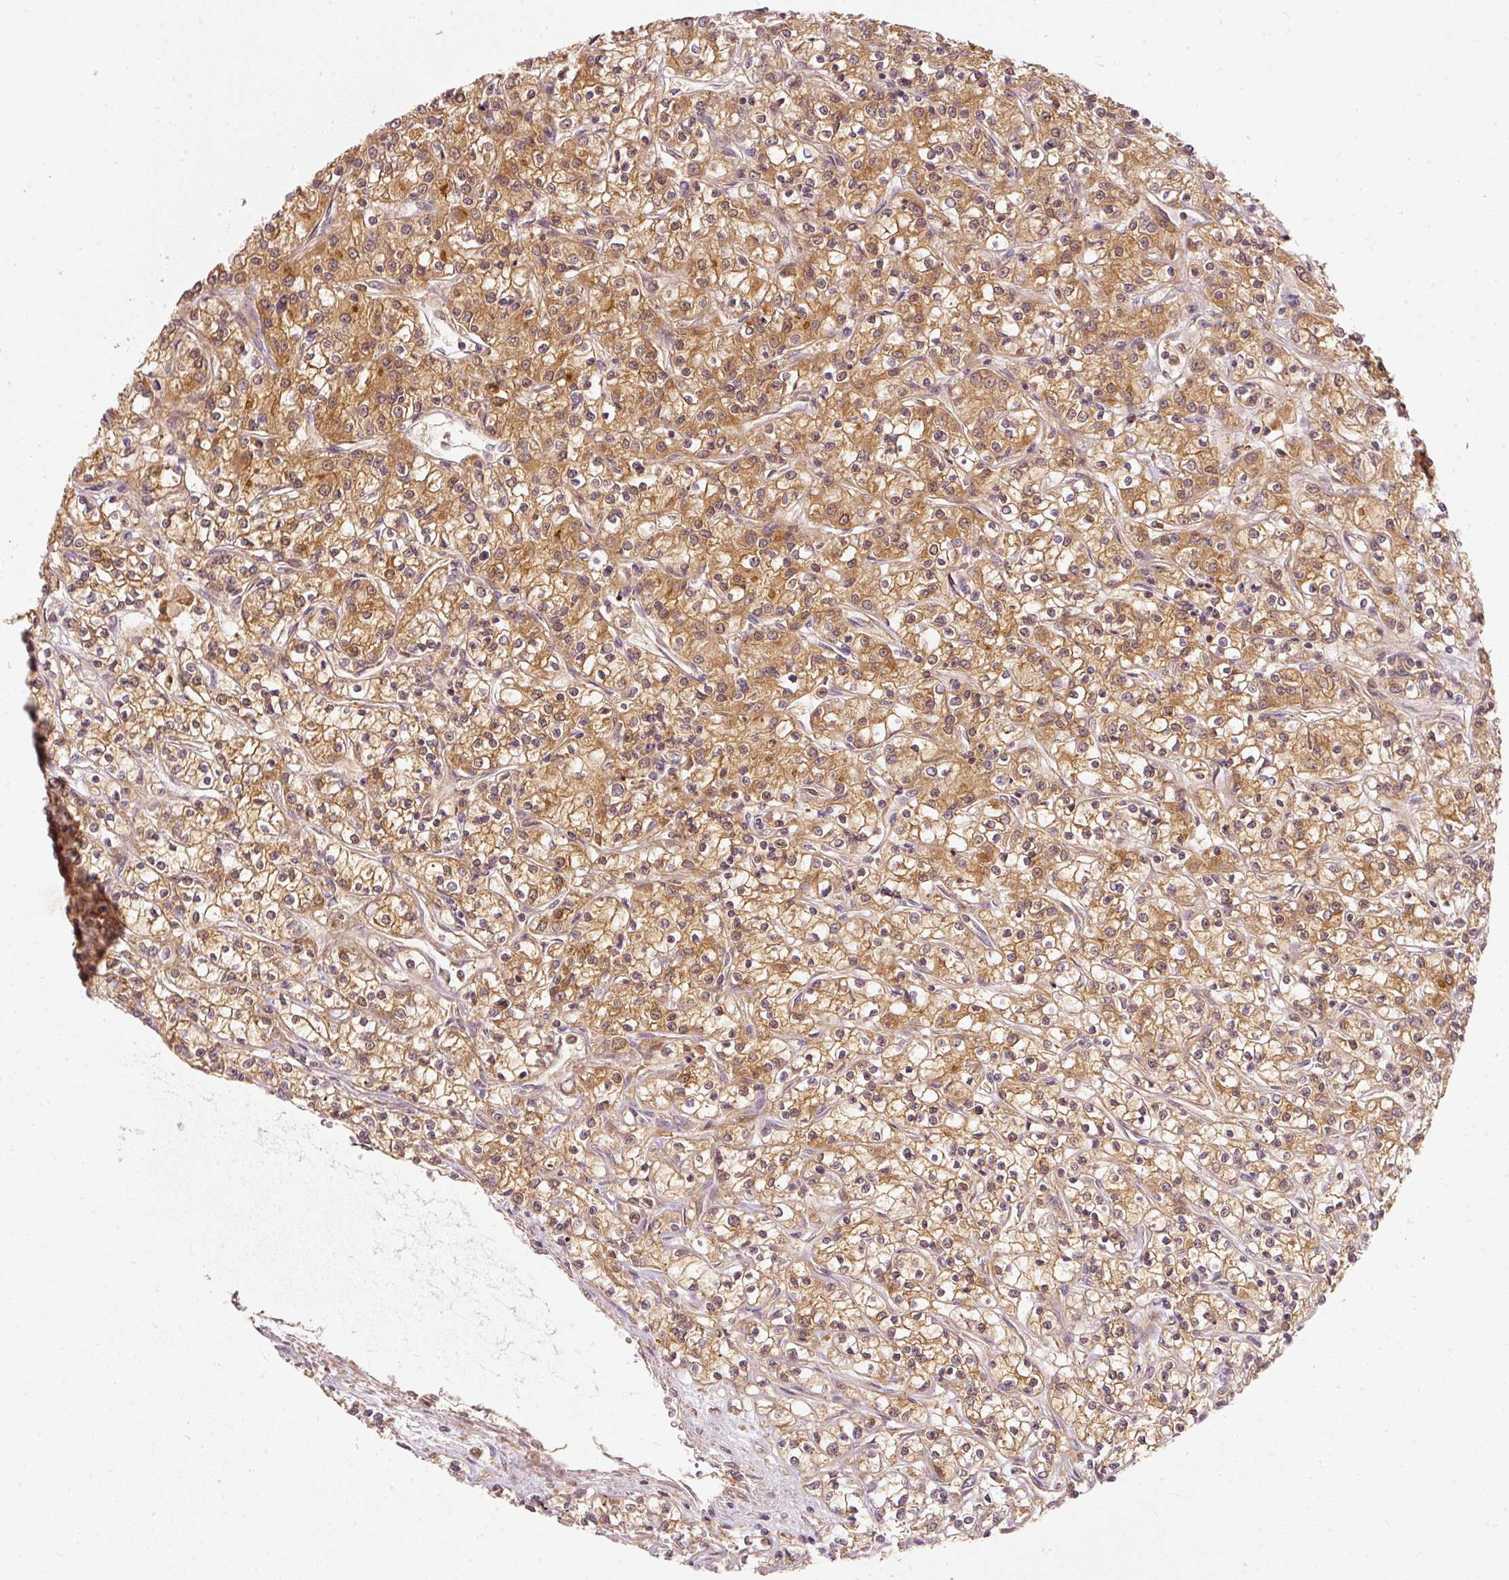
{"staining": {"intensity": "moderate", "quantity": ">75%", "location": "cytoplasmic/membranous"}, "tissue": "renal cancer", "cell_type": "Tumor cells", "image_type": "cancer", "snomed": [{"axis": "morphology", "description": "Adenocarcinoma, NOS"}, {"axis": "topography", "description": "Kidney"}], "caption": "Moderate cytoplasmic/membranous protein positivity is identified in about >75% of tumor cells in renal cancer.", "gene": "EIF3B", "patient": {"sex": "female", "age": 59}}